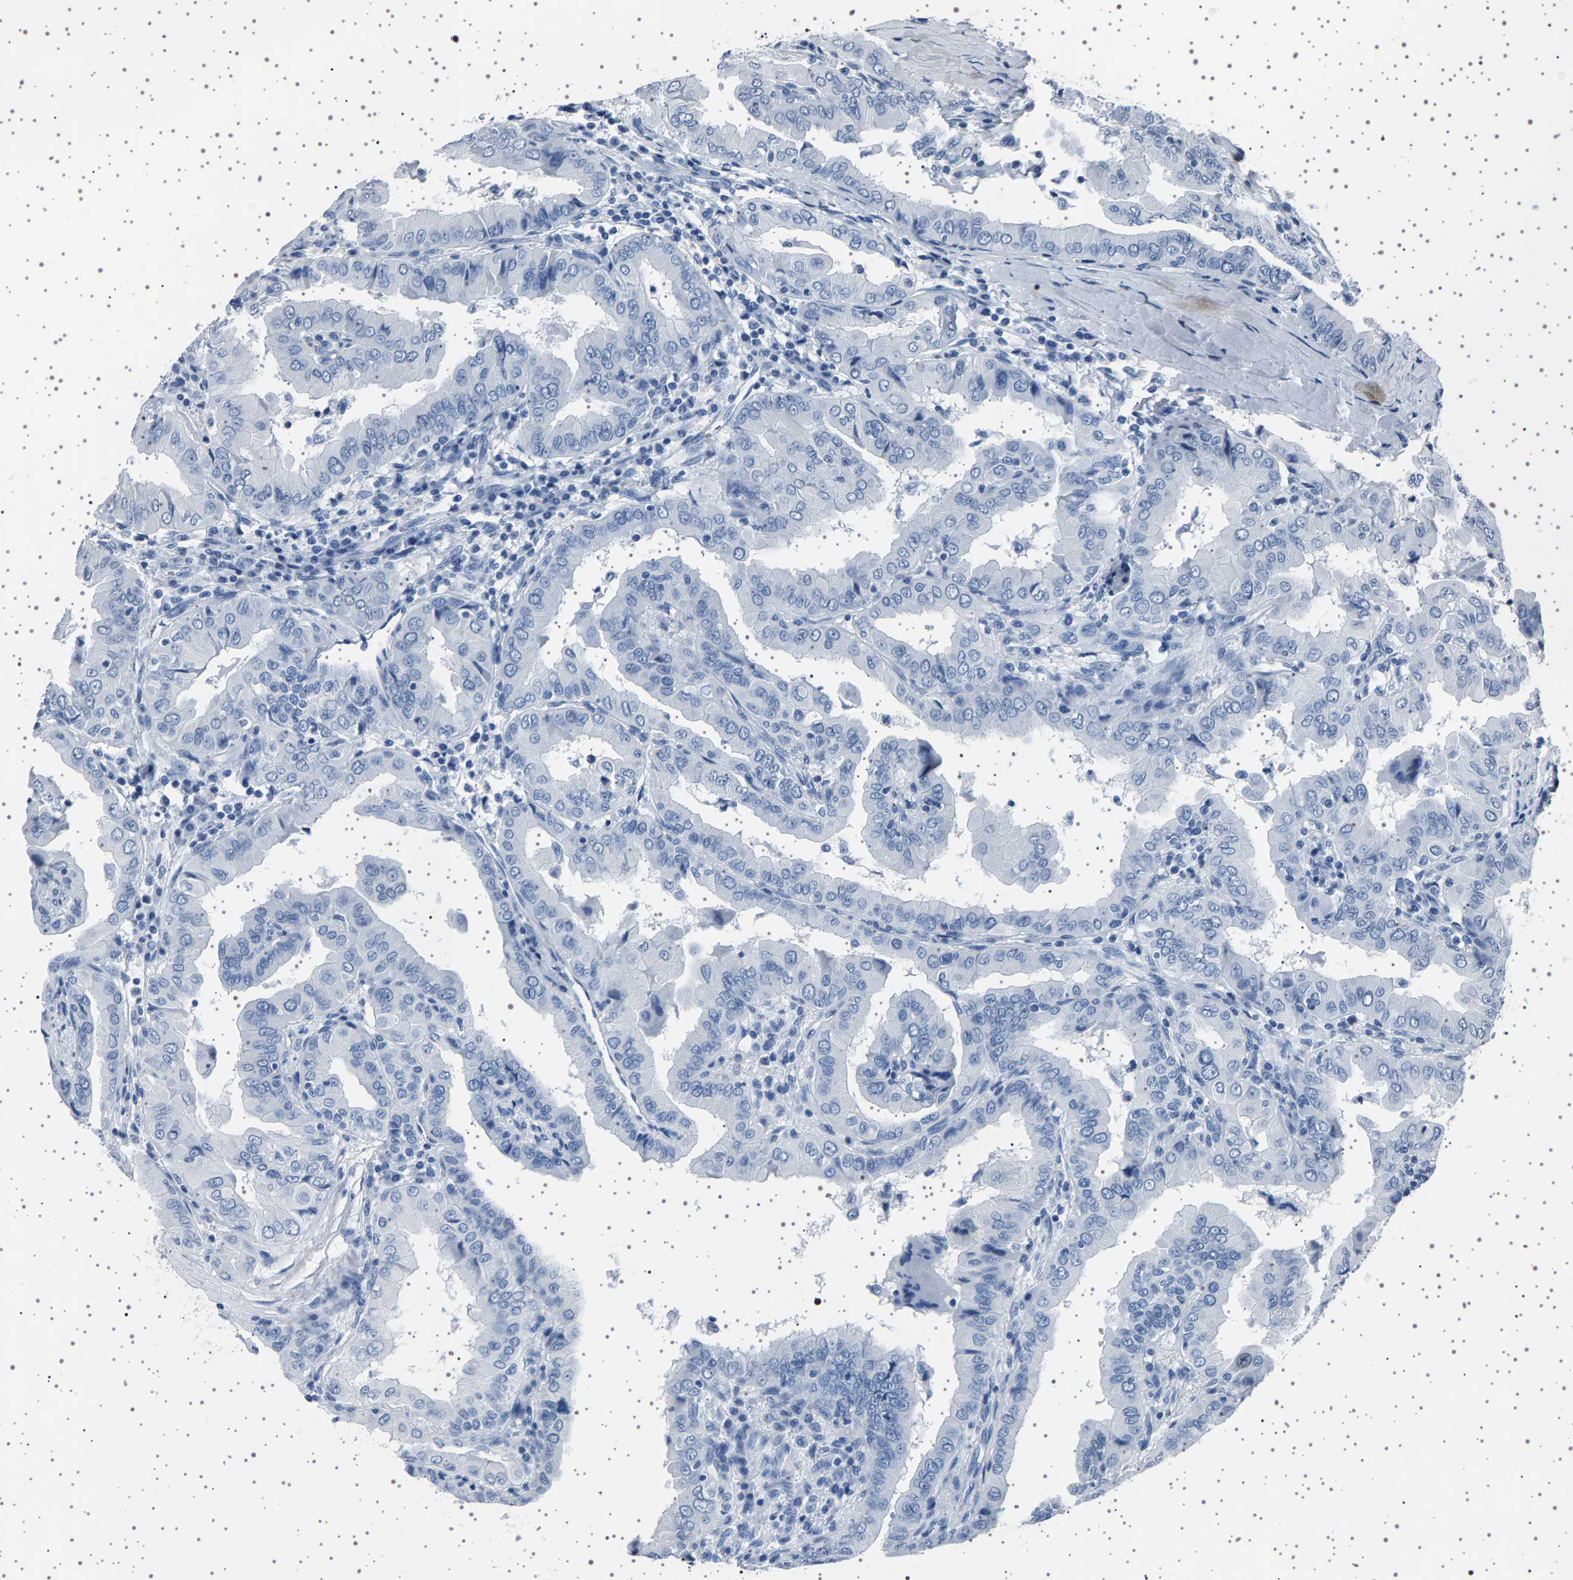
{"staining": {"intensity": "negative", "quantity": "none", "location": "none"}, "tissue": "thyroid cancer", "cell_type": "Tumor cells", "image_type": "cancer", "snomed": [{"axis": "morphology", "description": "Papillary adenocarcinoma, NOS"}, {"axis": "topography", "description": "Thyroid gland"}], "caption": "Tumor cells are negative for protein expression in human thyroid papillary adenocarcinoma.", "gene": "TFF3", "patient": {"sex": "male", "age": 33}}